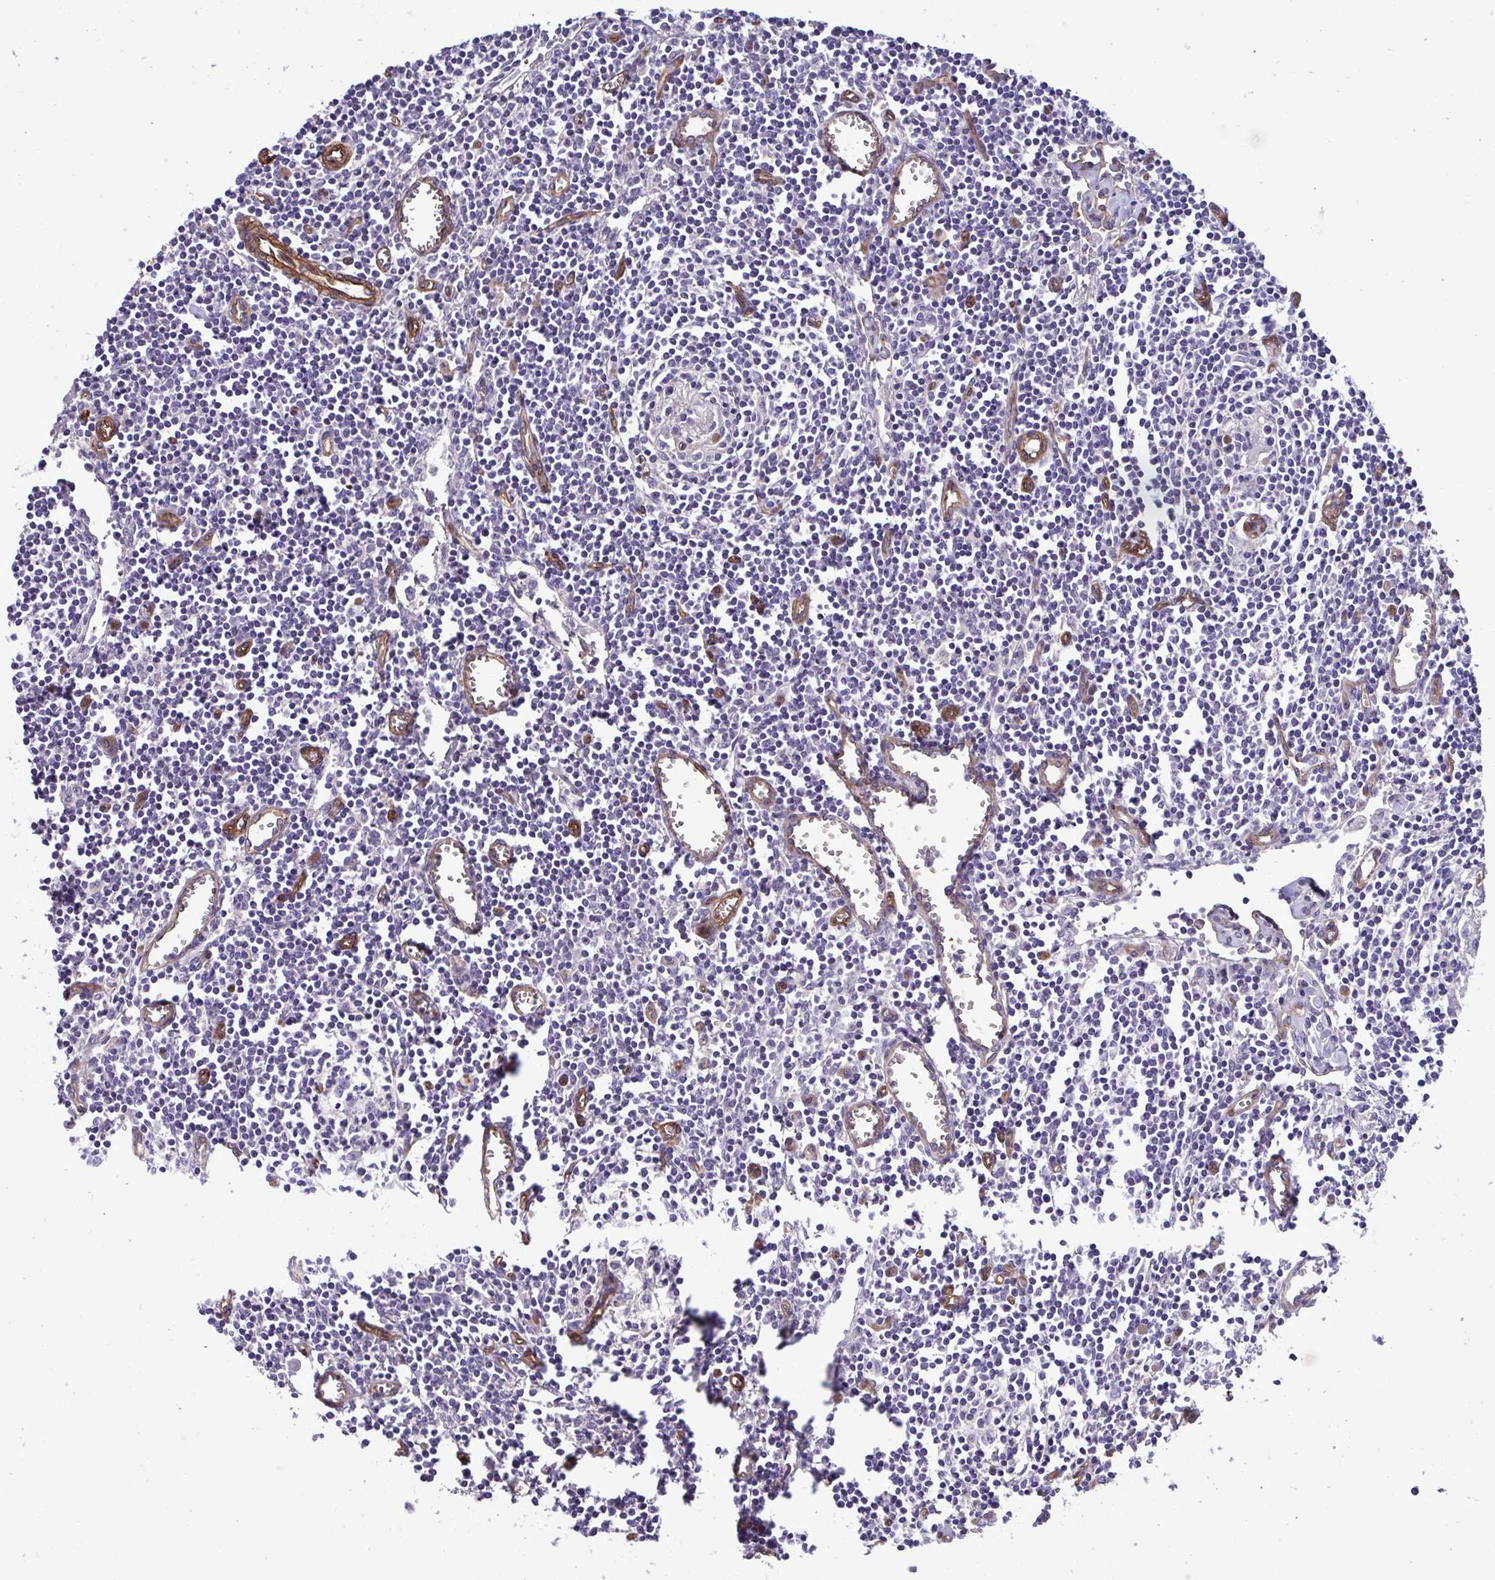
{"staining": {"intensity": "negative", "quantity": "none", "location": "none"}, "tissue": "lymph node", "cell_type": "Germinal center cells", "image_type": "normal", "snomed": [{"axis": "morphology", "description": "Normal tissue, NOS"}, {"axis": "topography", "description": "Lymph node"}], "caption": "Photomicrograph shows no protein expression in germinal center cells of normal lymph node.", "gene": "TRIM52", "patient": {"sex": "male", "age": 66}}